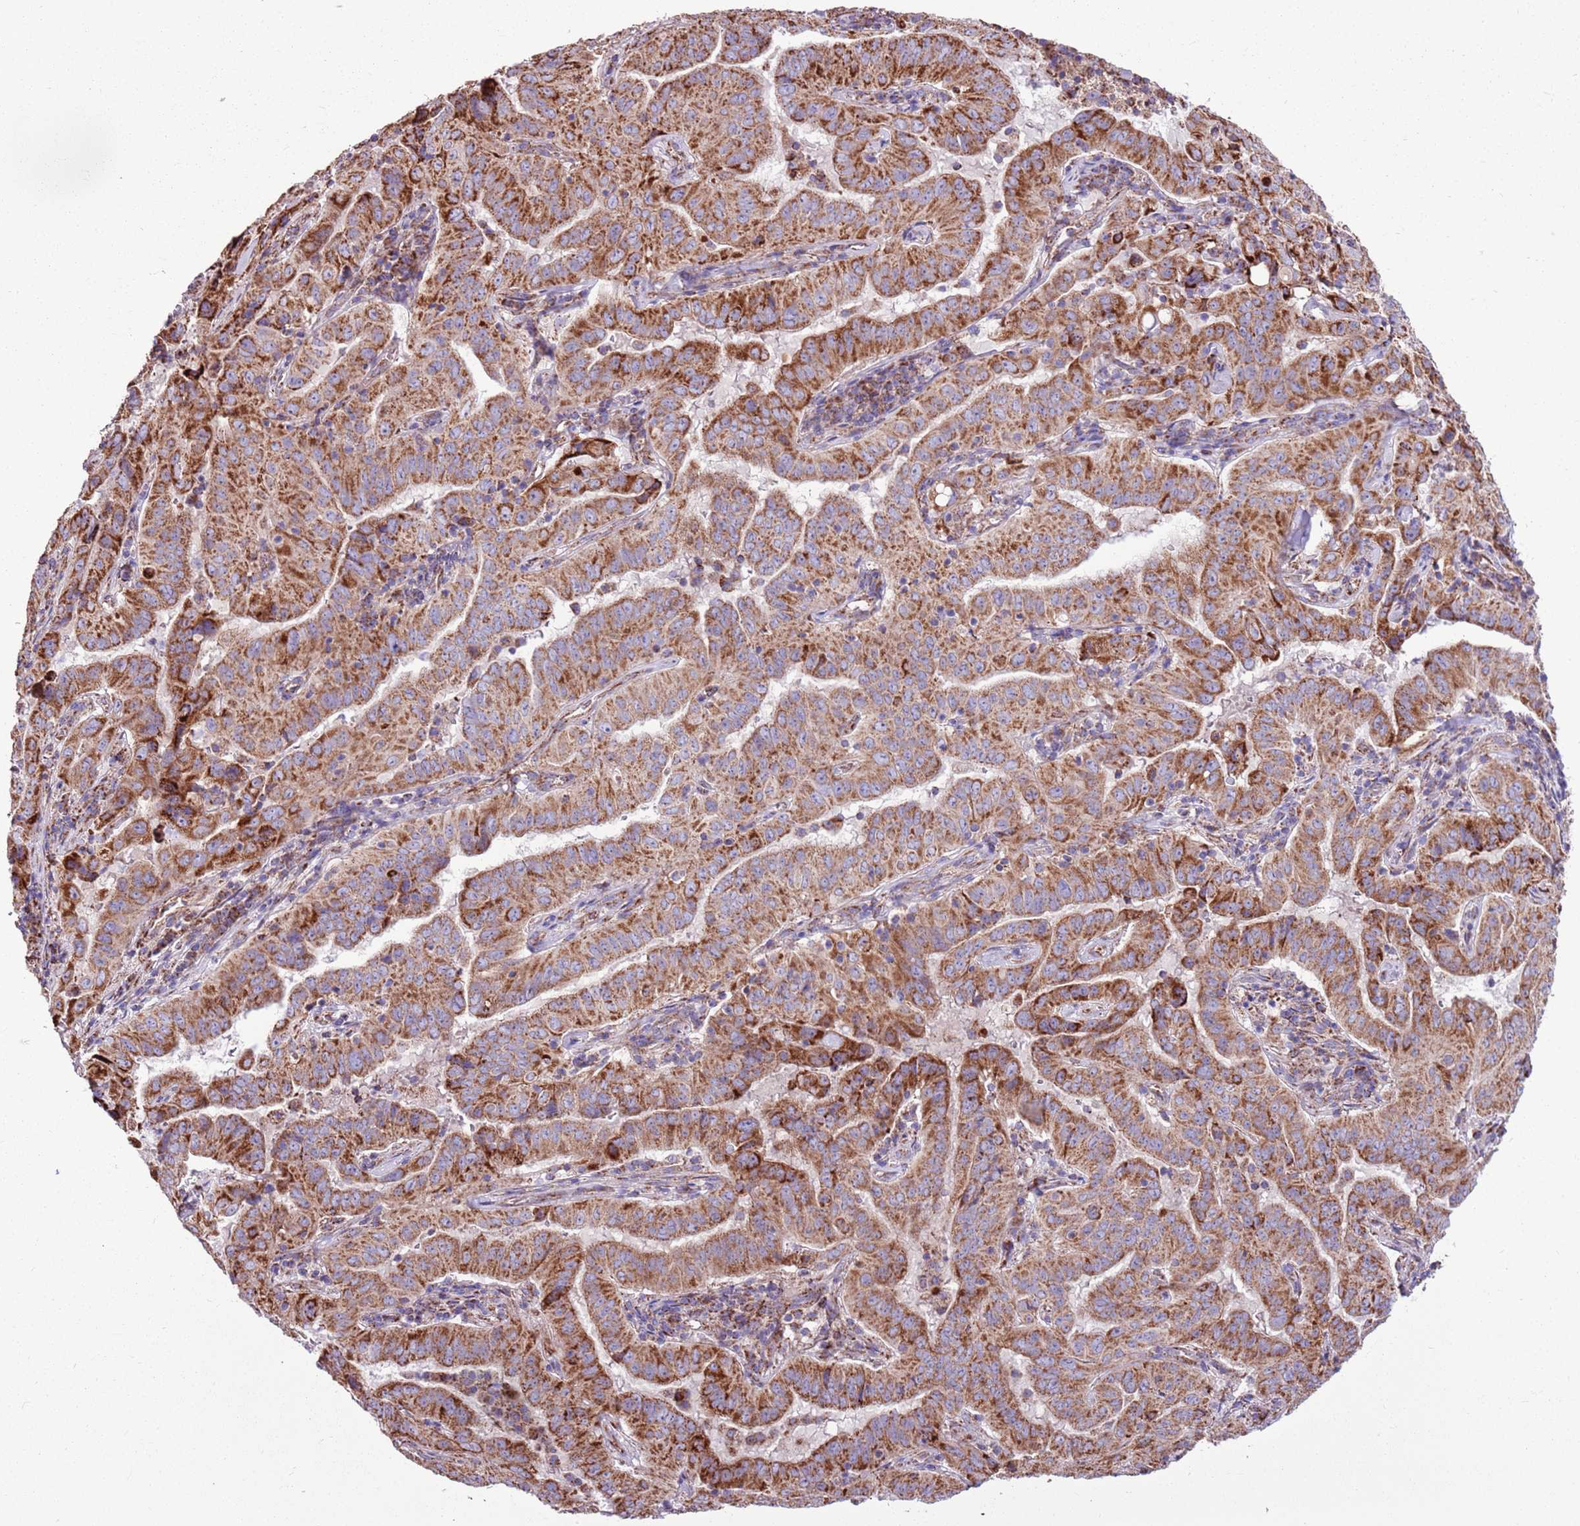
{"staining": {"intensity": "strong", "quantity": ">75%", "location": "cytoplasmic/membranous"}, "tissue": "pancreatic cancer", "cell_type": "Tumor cells", "image_type": "cancer", "snomed": [{"axis": "morphology", "description": "Adenocarcinoma, NOS"}, {"axis": "topography", "description": "Pancreas"}], "caption": "This is a micrograph of immunohistochemistry (IHC) staining of pancreatic adenocarcinoma, which shows strong expression in the cytoplasmic/membranous of tumor cells.", "gene": "HECTD4", "patient": {"sex": "male", "age": 63}}